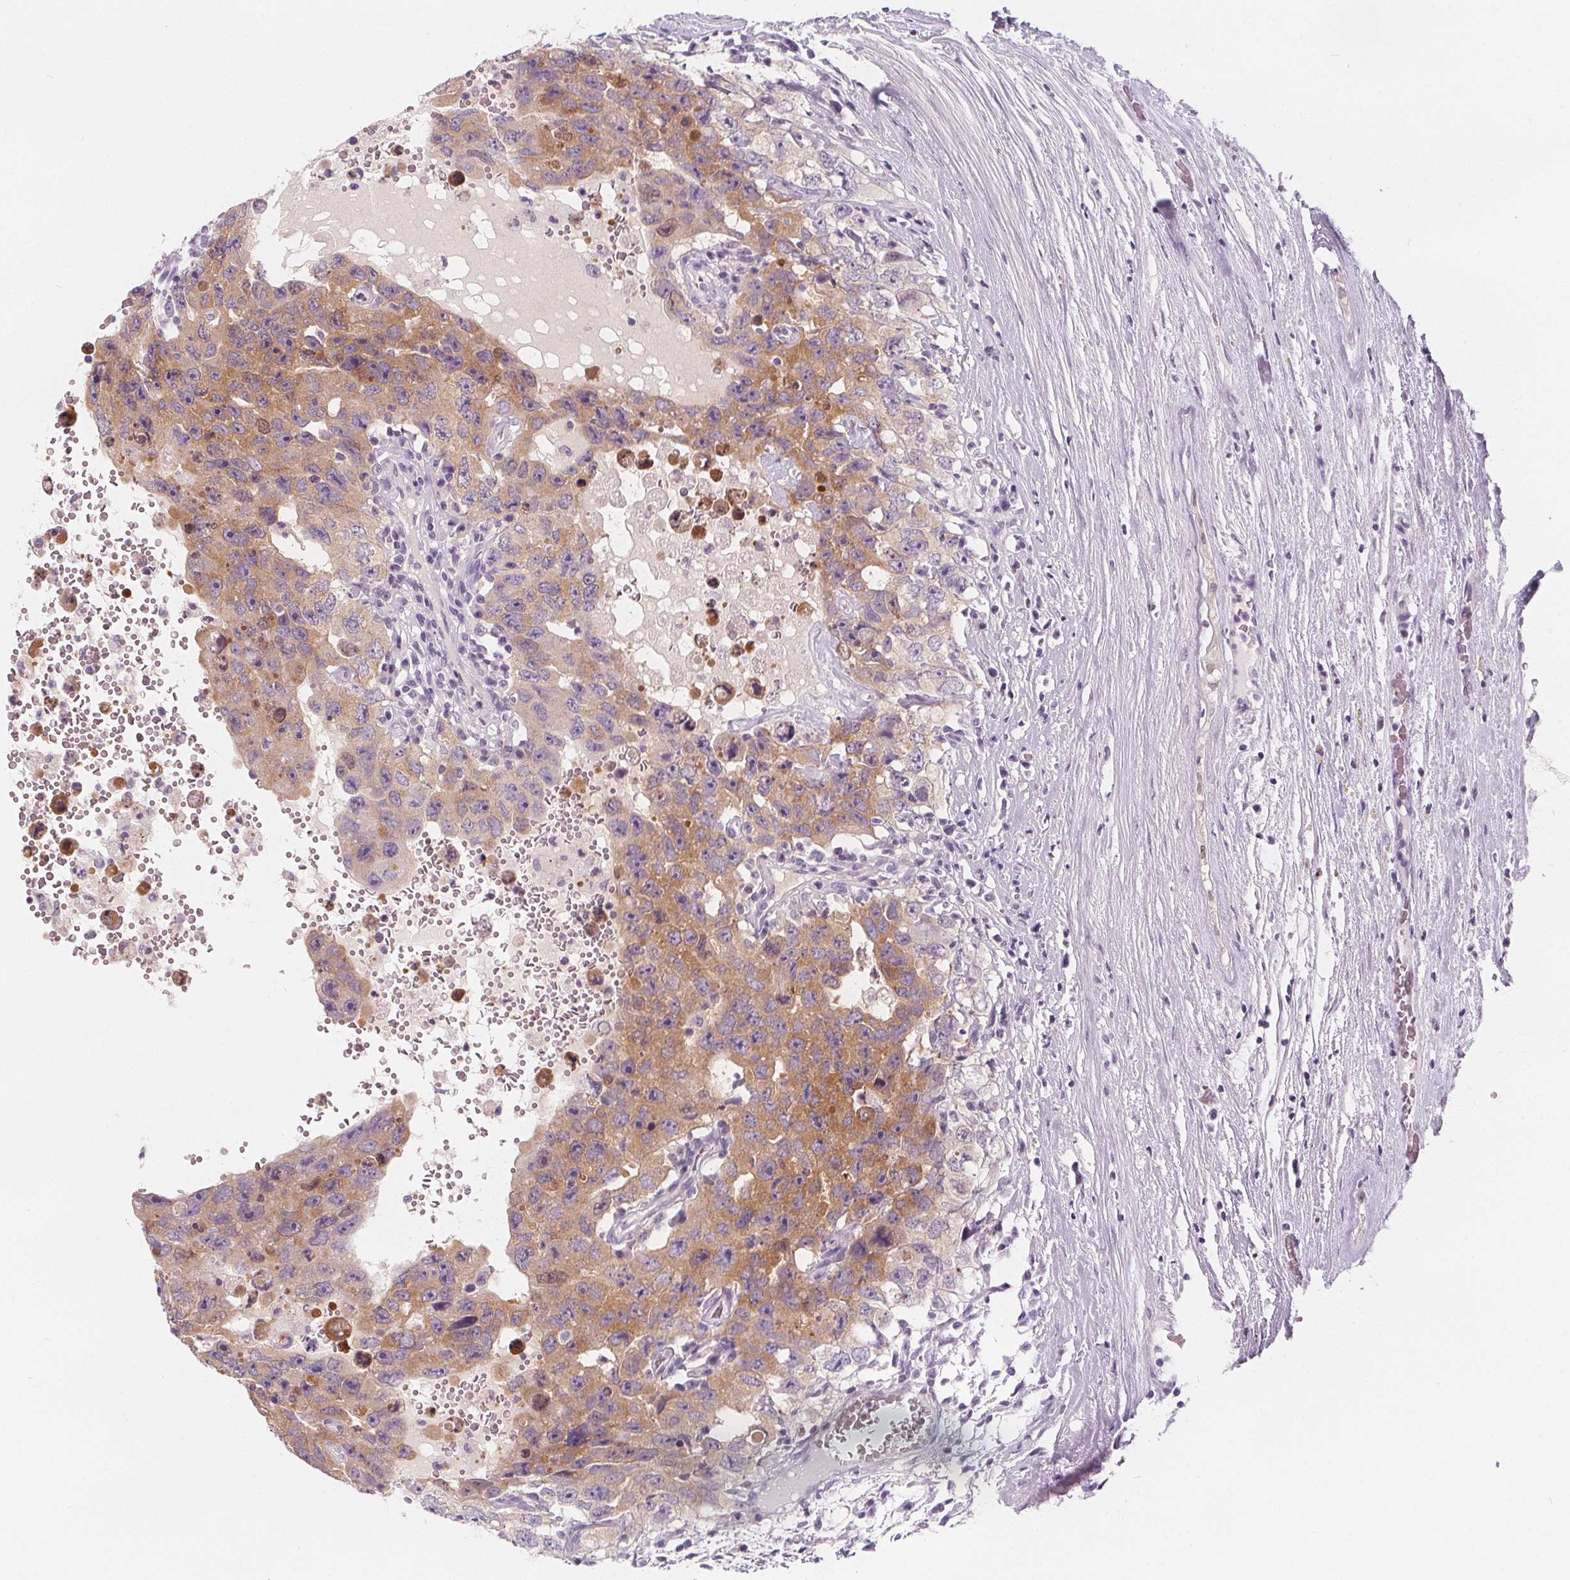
{"staining": {"intensity": "moderate", "quantity": ">75%", "location": "cytoplasmic/membranous"}, "tissue": "testis cancer", "cell_type": "Tumor cells", "image_type": "cancer", "snomed": [{"axis": "morphology", "description": "Carcinoma, Embryonal, NOS"}, {"axis": "topography", "description": "Testis"}], "caption": "Immunohistochemistry (IHC) histopathology image of testis cancer (embryonal carcinoma) stained for a protein (brown), which demonstrates medium levels of moderate cytoplasmic/membranous staining in approximately >75% of tumor cells.", "gene": "UGP2", "patient": {"sex": "male", "age": 26}}